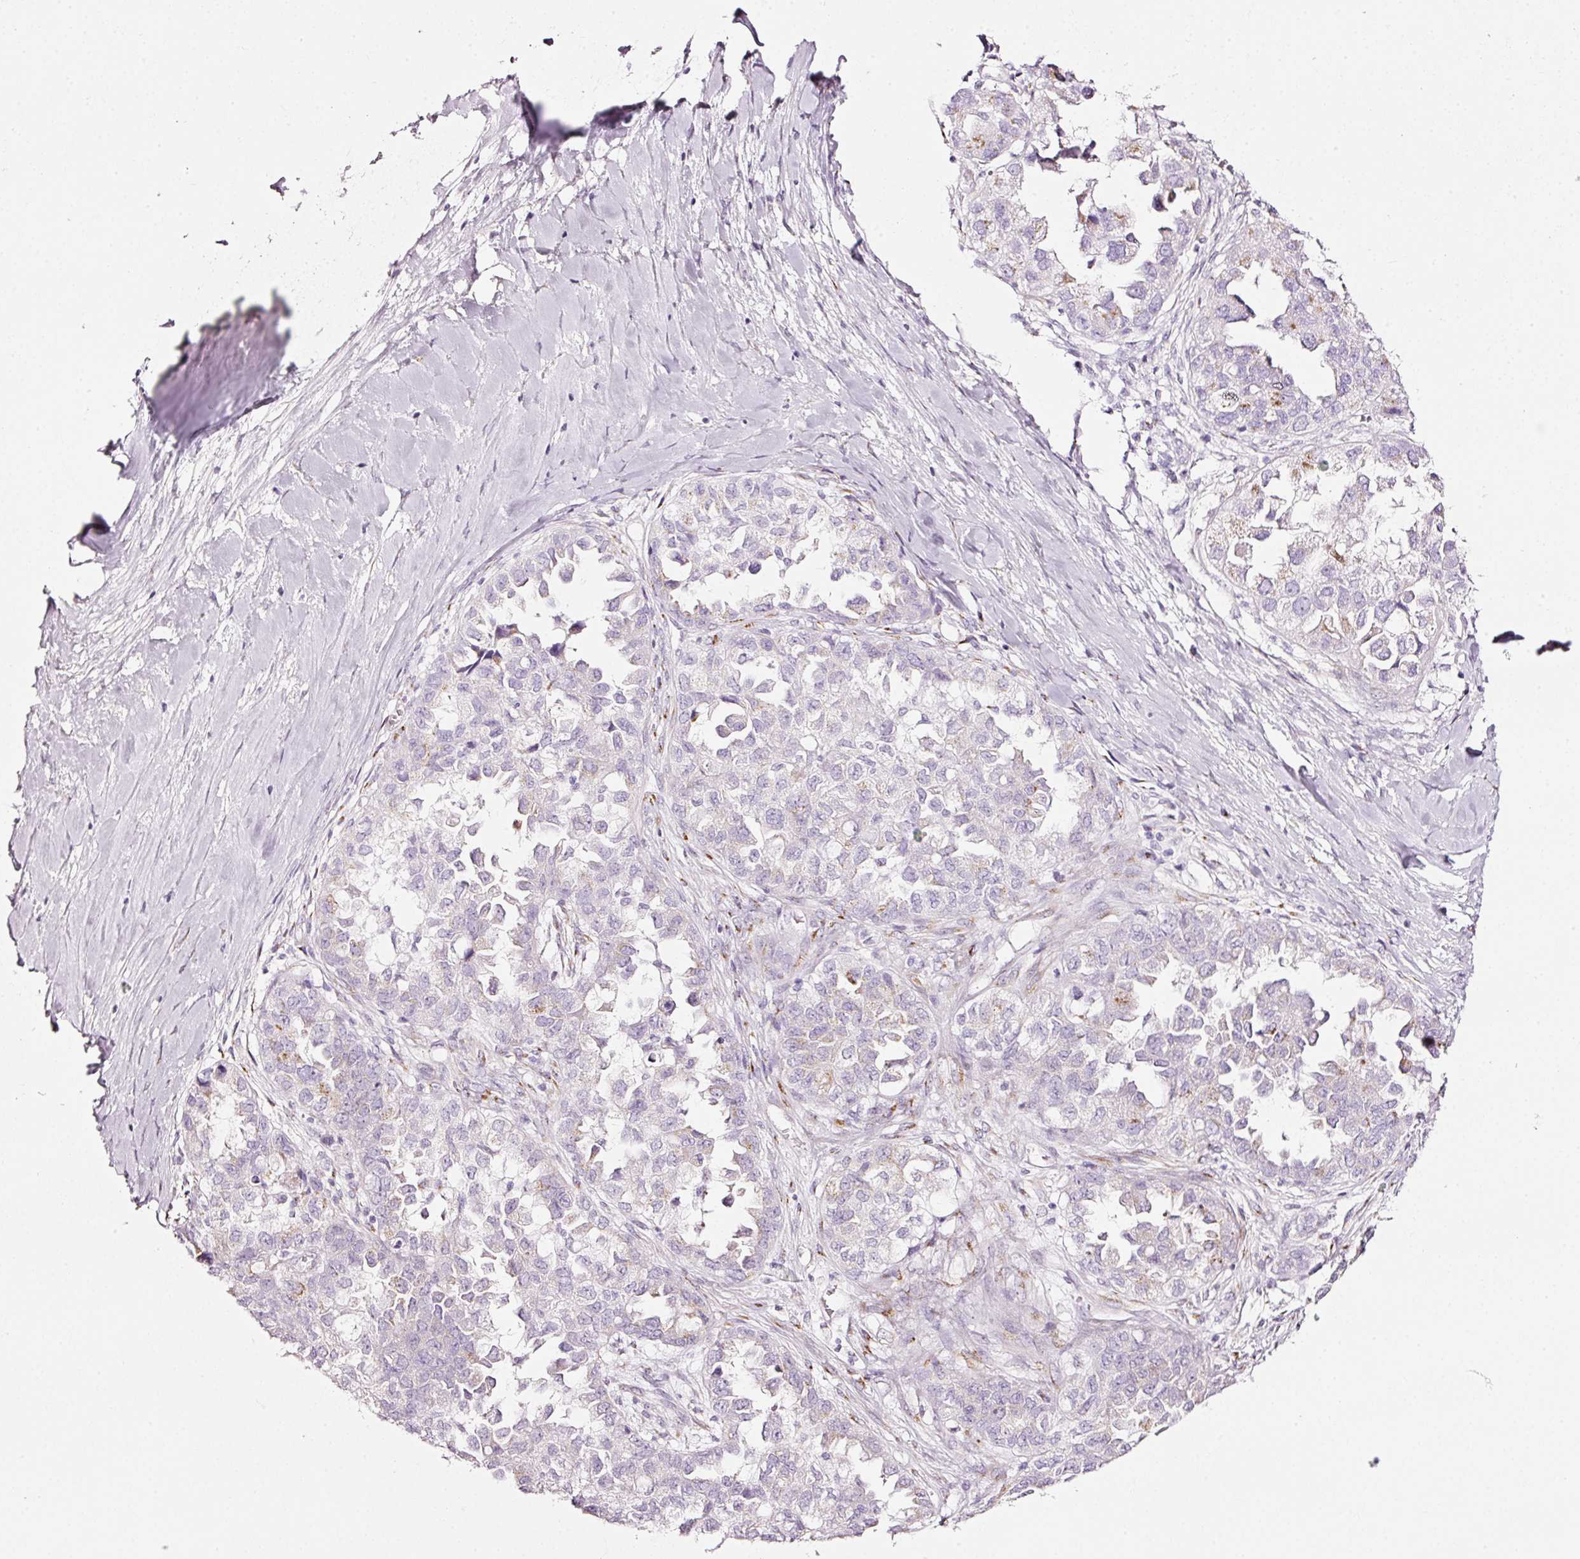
{"staining": {"intensity": "moderate", "quantity": "<25%", "location": "cytoplasmic/membranous"}, "tissue": "ovarian cancer", "cell_type": "Tumor cells", "image_type": "cancer", "snomed": [{"axis": "morphology", "description": "Cystadenocarcinoma, serous, NOS"}, {"axis": "topography", "description": "Ovary"}], "caption": "Immunohistochemical staining of human ovarian cancer shows low levels of moderate cytoplasmic/membranous protein staining in approximately <25% of tumor cells. The protein is shown in brown color, while the nuclei are stained blue.", "gene": "SDF4", "patient": {"sex": "female", "age": 84}}